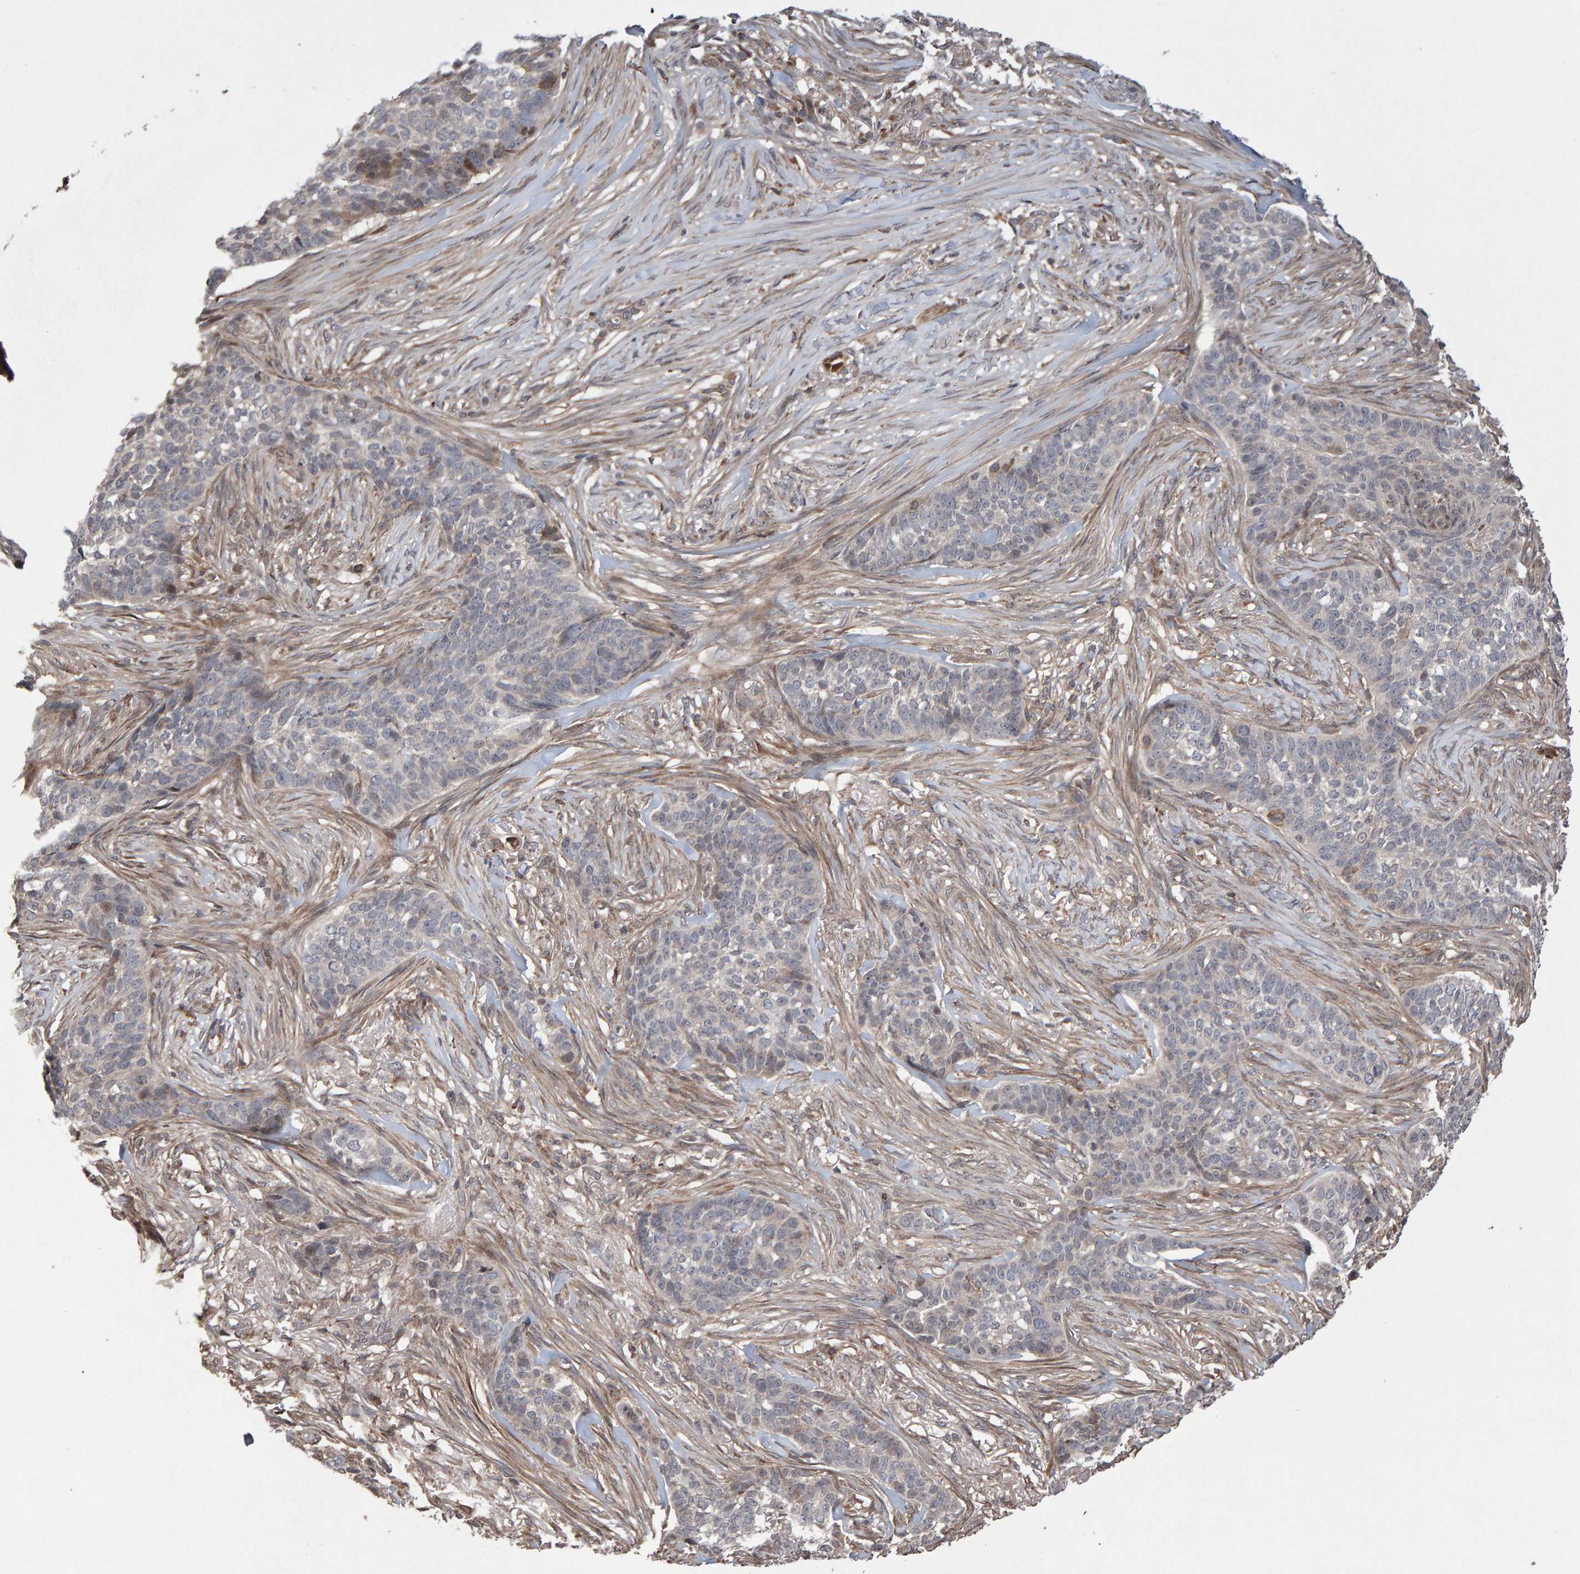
{"staining": {"intensity": "weak", "quantity": "<25%", "location": "cytoplasmic/membranous"}, "tissue": "skin cancer", "cell_type": "Tumor cells", "image_type": "cancer", "snomed": [{"axis": "morphology", "description": "Basal cell carcinoma"}, {"axis": "topography", "description": "Skin"}], "caption": "Tumor cells are negative for brown protein staining in skin cancer (basal cell carcinoma).", "gene": "PECR", "patient": {"sex": "male", "age": 85}}